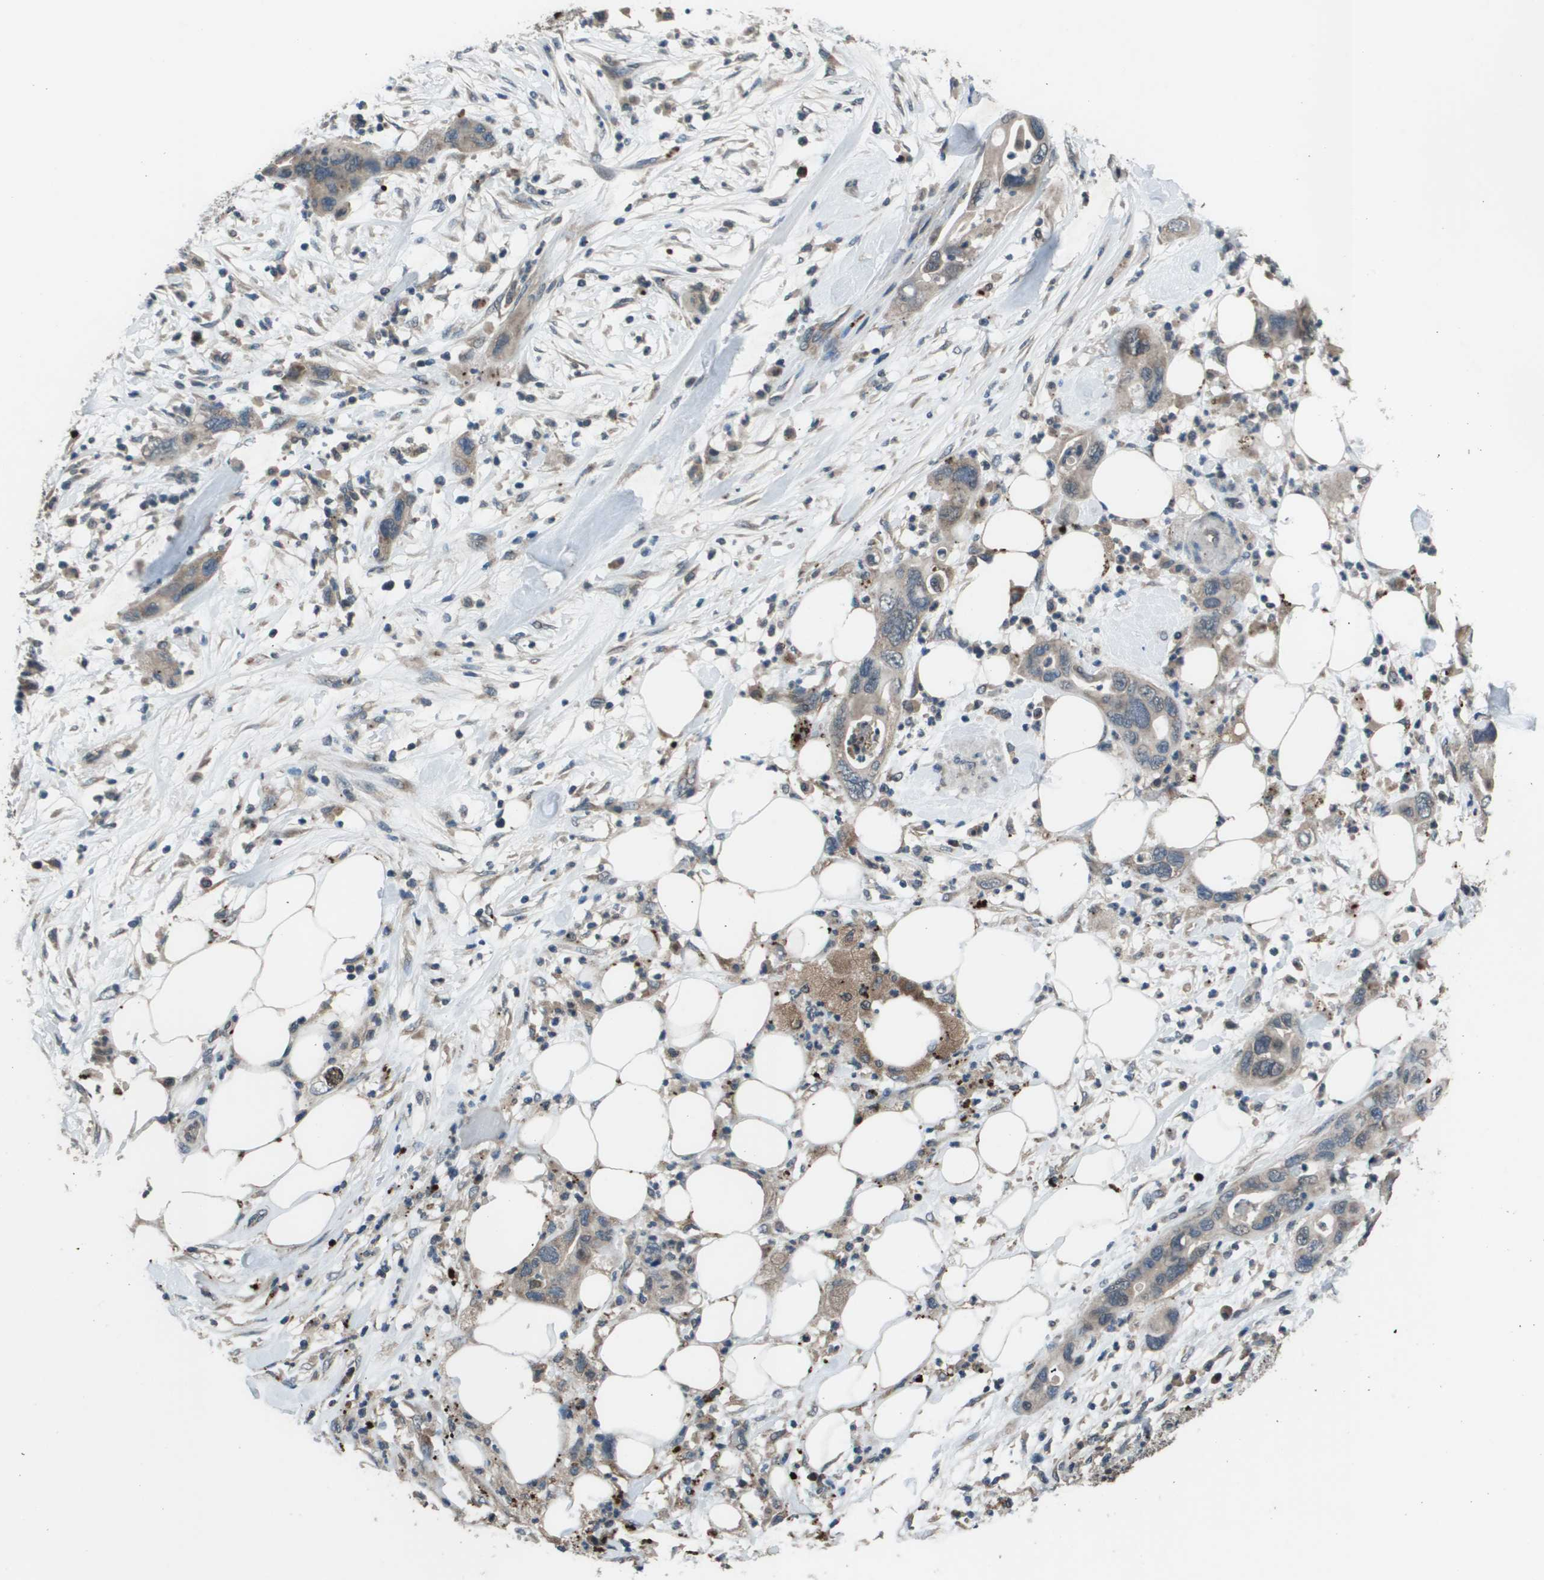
{"staining": {"intensity": "negative", "quantity": "none", "location": "none"}, "tissue": "pancreatic cancer", "cell_type": "Tumor cells", "image_type": "cancer", "snomed": [{"axis": "morphology", "description": "Adenocarcinoma, NOS"}, {"axis": "topography", "description": "Pancreas"}], "caption": "There is no significant positivity in tumor cells of adenocarcinoma (pancreatic). Nuclei are stained in blue.", "gene": "GOSR2", "patient": {"sex": "female", "age": 71}}